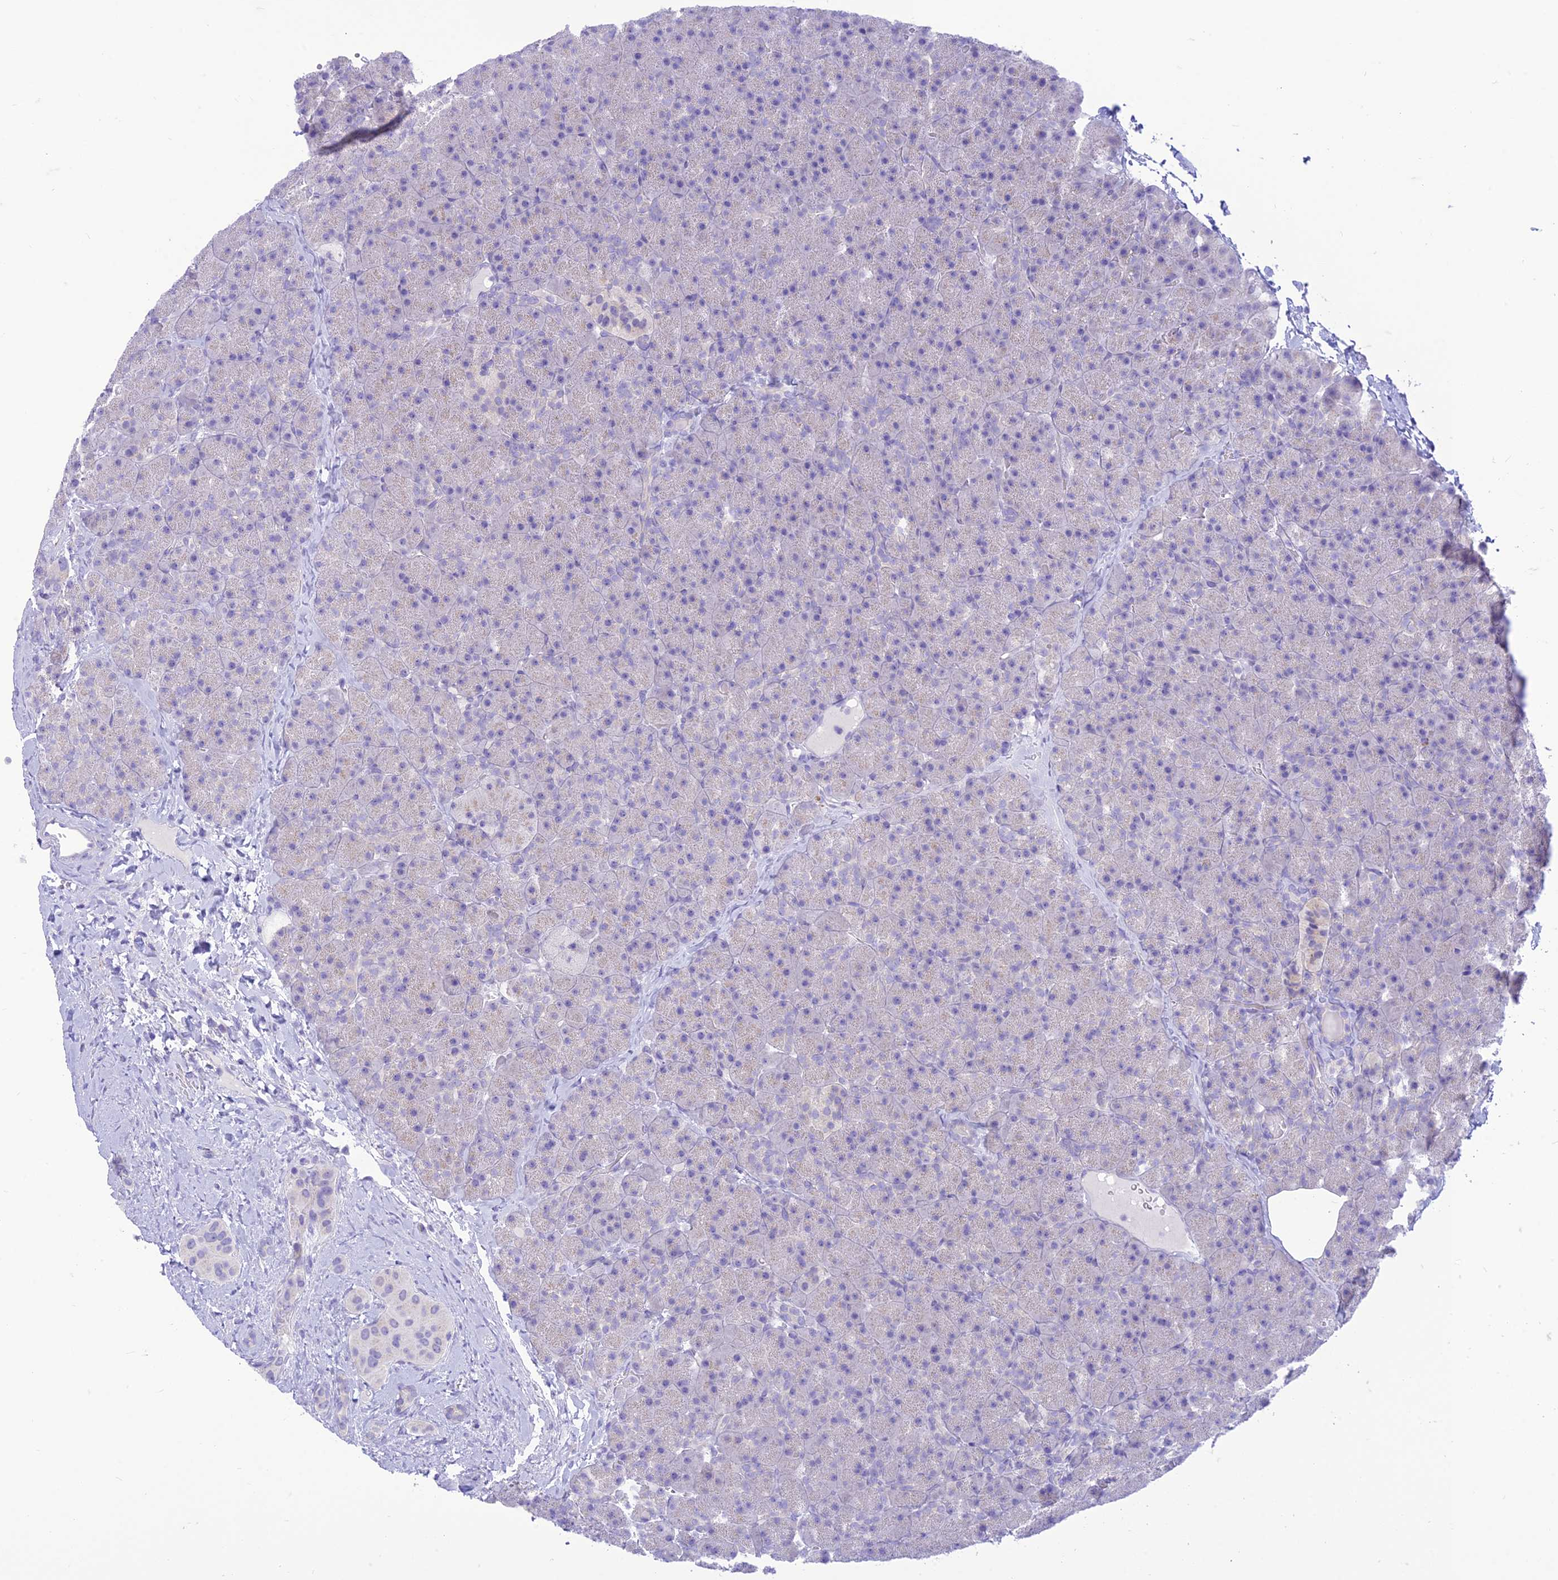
{"staining": {"intensity": "negative", "quantity": "none", "location": "none"}, "tissue": "pancreas", "cell_type": "Exocrine glandular cells", "image_type": "normal", "snomed": [{"axis": "morphology", "description": "Normal tissue, NOS"}, {"axis": "topography", "description": "Pancreas"}], "caption": "The immunohistochemistry image has no significant positivity in exocrine glandular cells of pancreas.", "gene": "DHDH", "patient": {"sex": "male", "age": 36}}